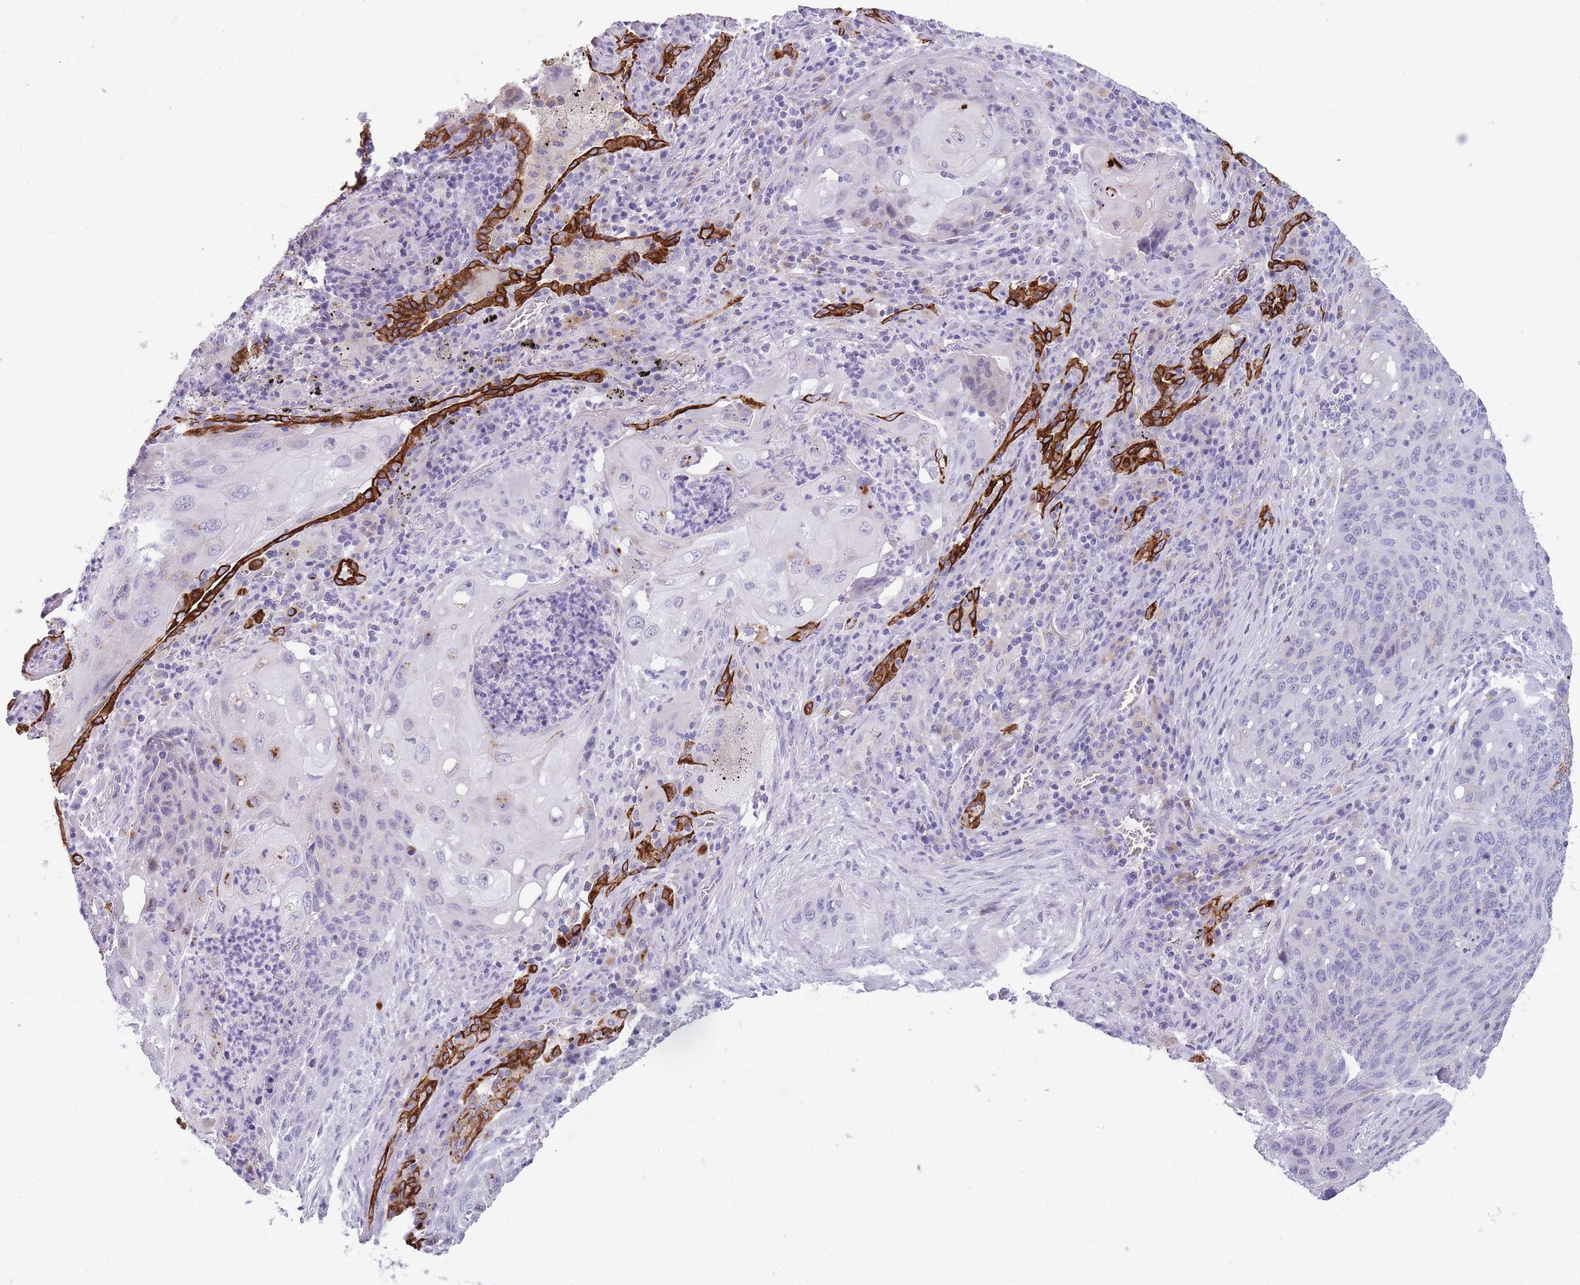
{"staining": {"intensity": "negative", "quantity": "none", "location": "none"}, "tissue": "lung cancer", "cell_type": "Tumor cells", "image_type": "cancer", "snomed": [{"axis": "morphology", "description": "Squamous cell carcinoma, NOS"}, {"axis": "topography", "description": "Lung"}], "caption": "DAB immunohistochemical staining of lung cancer (squamous cell carcinoma) demonstrates no significant staining in tumor cells.", "gene": "RADX", "patient": {"sex": "female", "age": 63}}